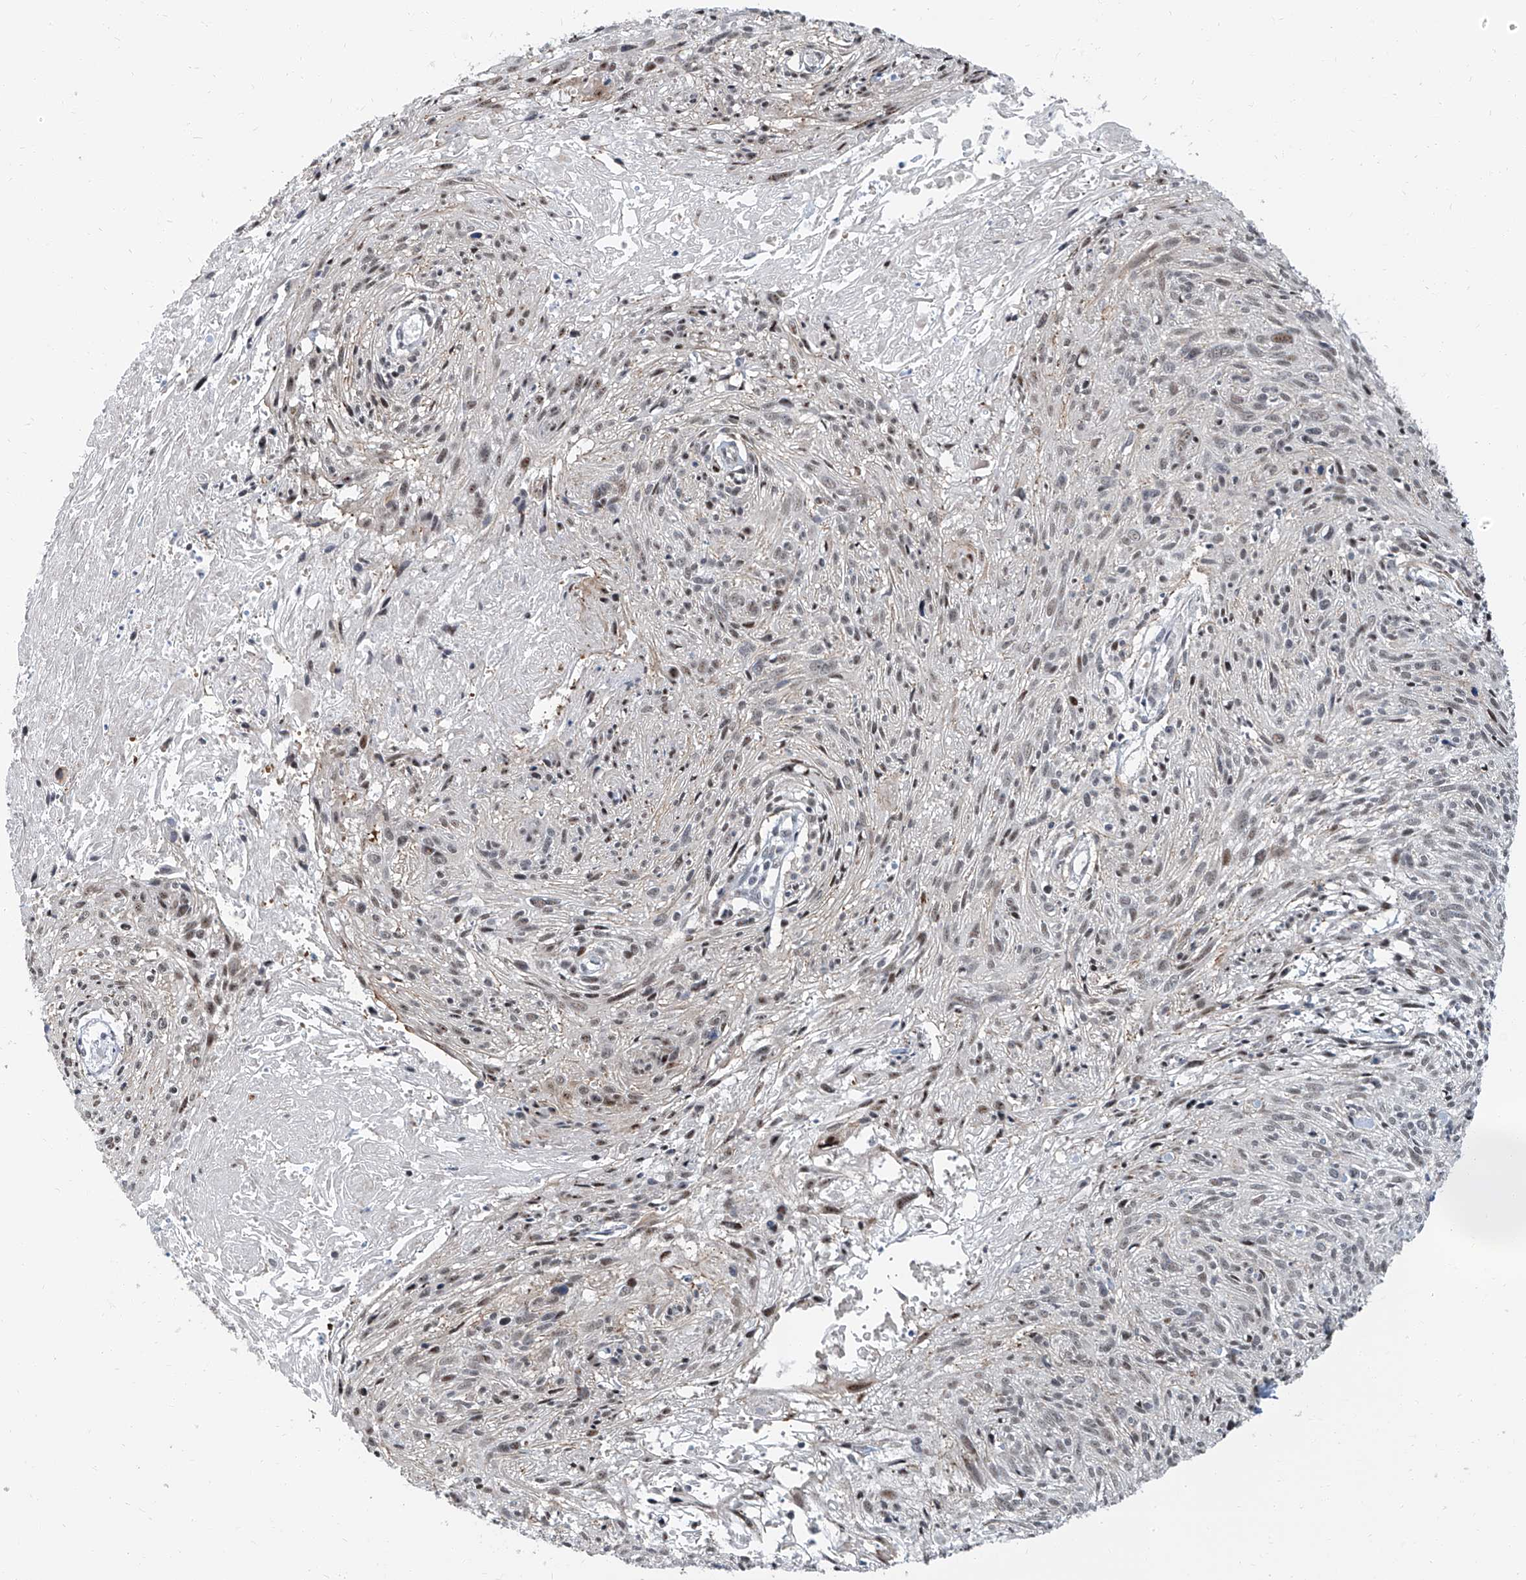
{"staining": {"intensity": "weak", "quantity": "25%-75%", "location": "nuclear"}, "tissue": "cervical cancer", "cell_type": "Tumor cells", "image_type": "cancer", "snomed": [{"axis": "morphology", "description": "Squamous cell carcinoma, NOS"}, {"axis": "topography", "description": "Cervix"}], "caption": "Protein expression analysis of human cervical cancer reveals weak nuclear expression in approximately 25%-75% of tumor cells.", "gene": "TXLNB", "patient": {"sex": "female", "age": 51}}